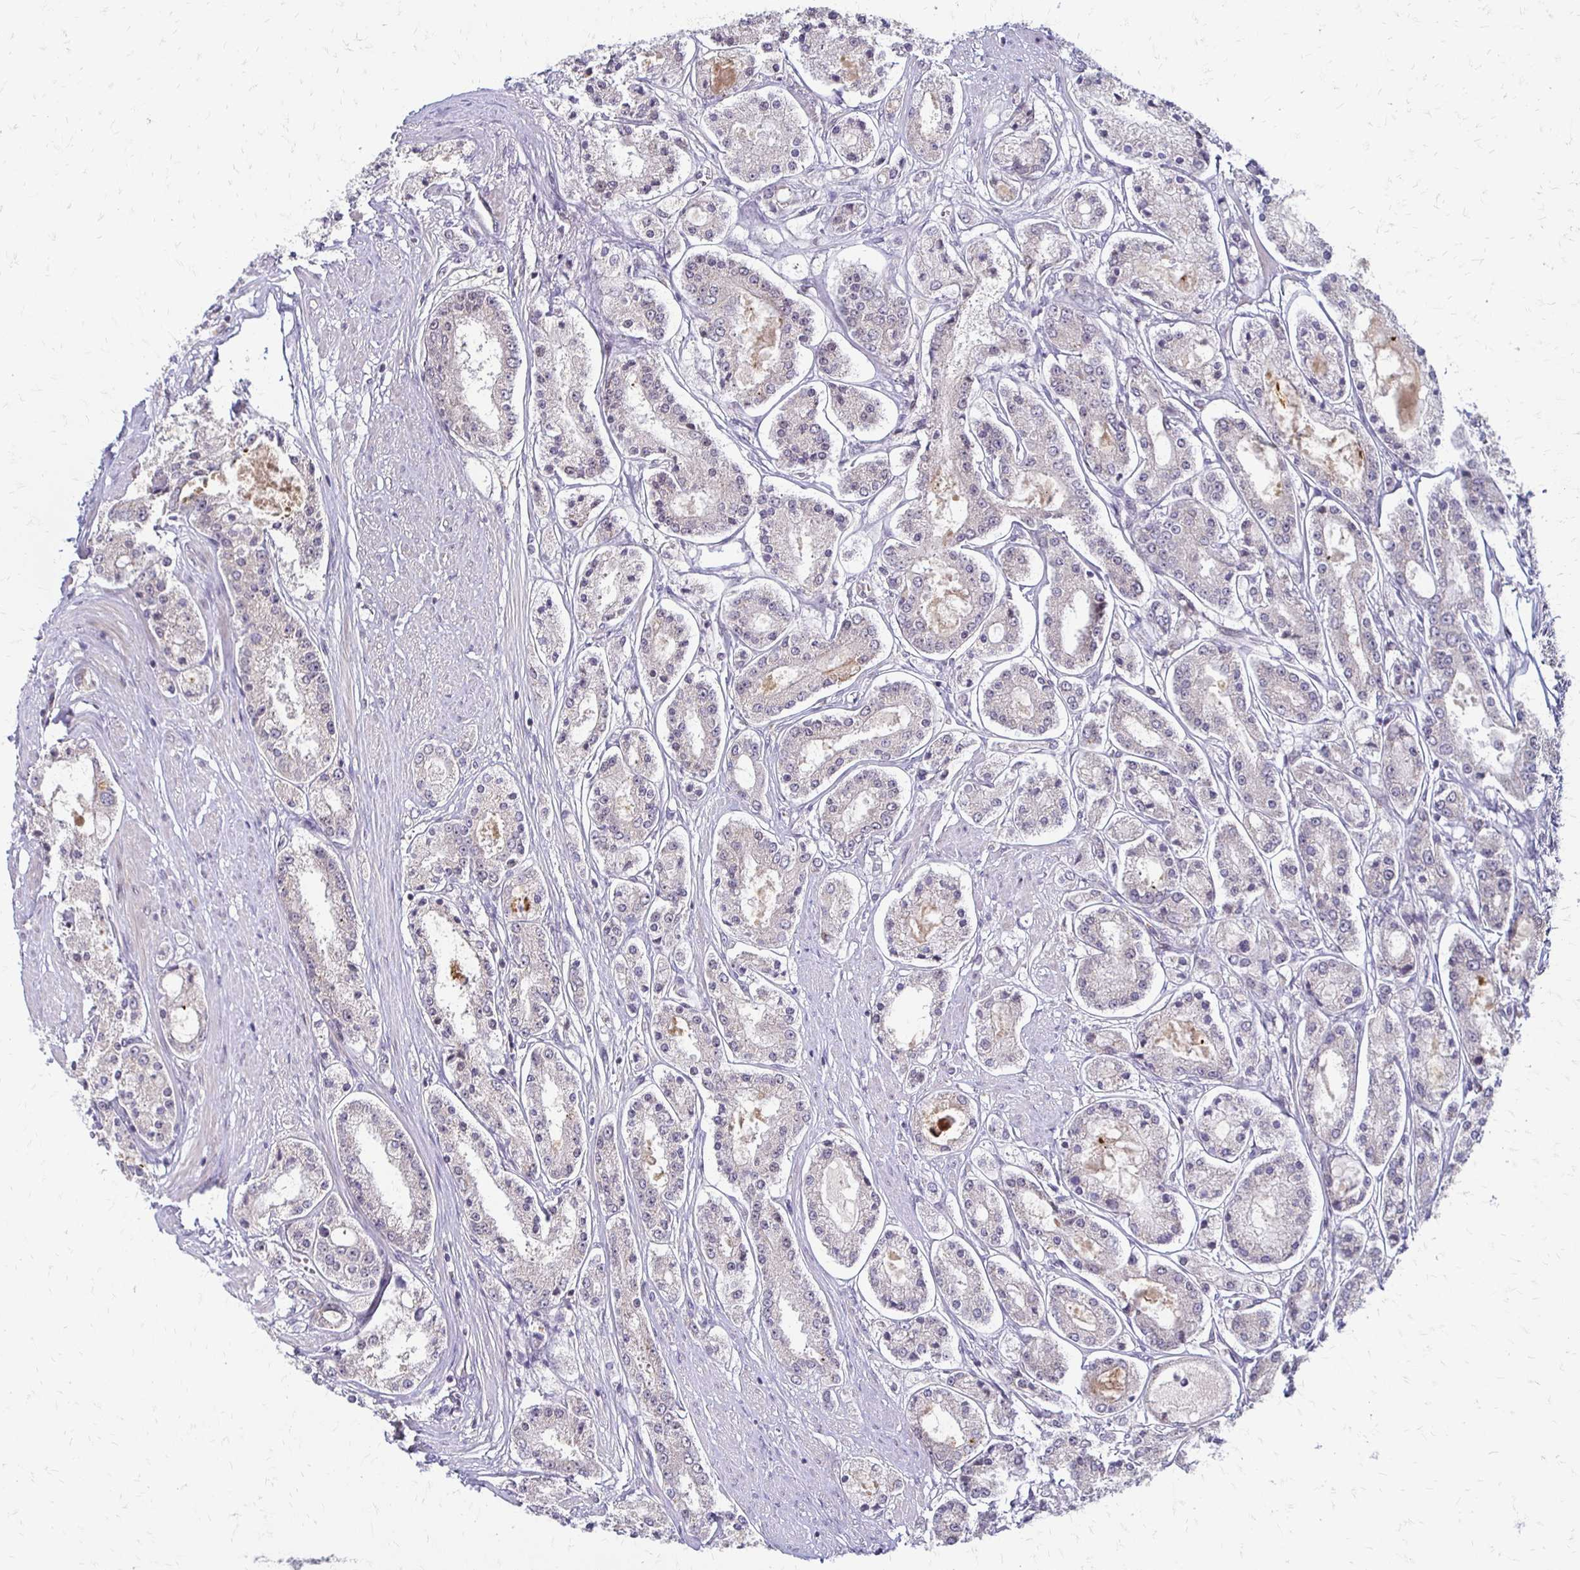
{"staining": {"intensity": "negative", "quantity": "none", "location": "none"}, "tissue": "prostate cancer", "cell_type": "Tumor cells", "image_type": "cancer", "snomed": [{"axis": "morphology", "description": "Adenocarcinoma, High grade"}, {"axis": "topography", "description": "Prostate"}], "caption": "Immunohistochemistry of human adenocarcinoma (high-grade) (prostate) exhibits no positivity in tumor cells.", "gene": "TRIR", "patient": {"sex": "male", "age": 66}}